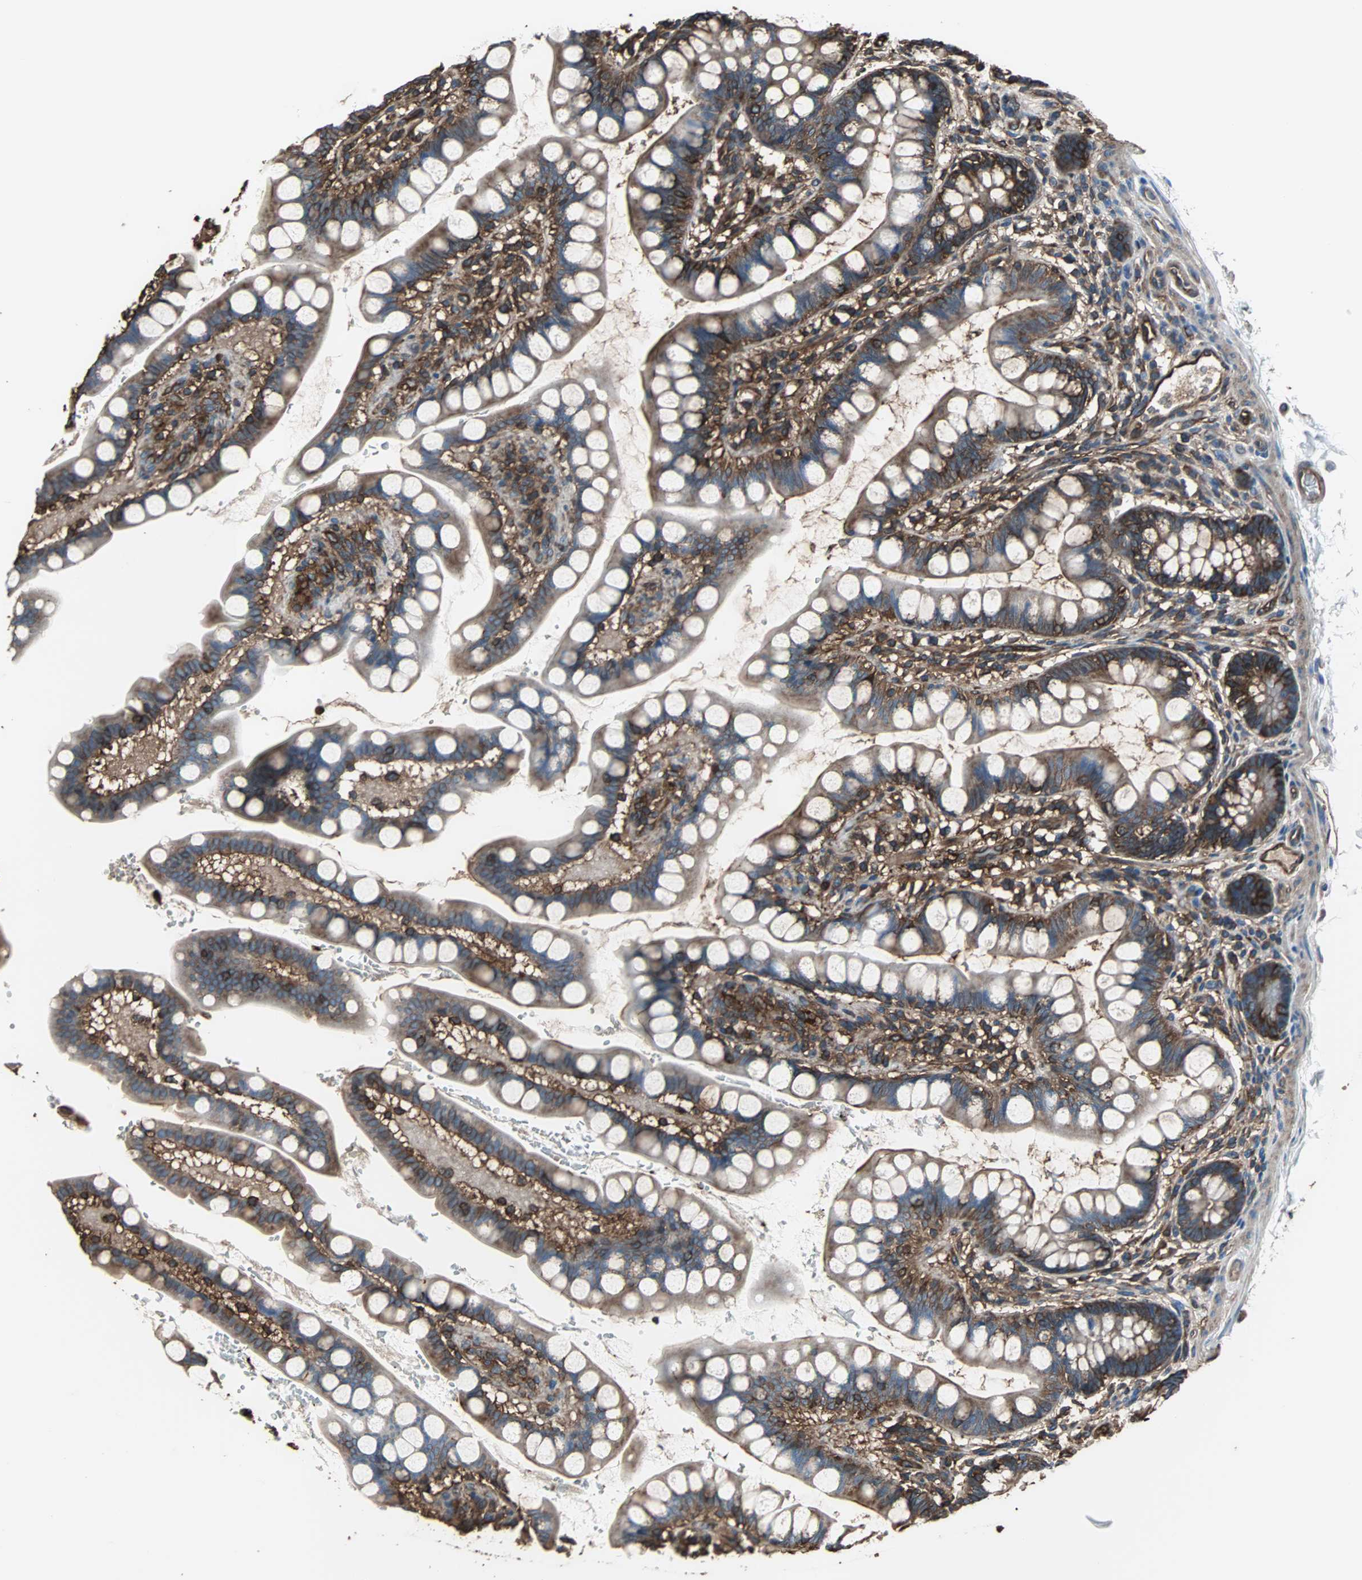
{"staining": {"intensity": "strong", "quantity": ">75%", "location": "cytoplasmic/membranous"}, "tissue": "small intestine", "cell_type": "Glandular cells", "image_type": "normal", "snomed": [{"axis": "morphology", "description": "Normal tissue, NOS"}, {"axis": "topography", "description": "Small intestine"}], "caption": "Small intestine stained with immunohistochemistry (IHC) reveals strong cytoplasmic/membranous expression in about >75% of glandular cells.", "gene": "ACTN1", "patient": {"sex": "female", "age": 58}}